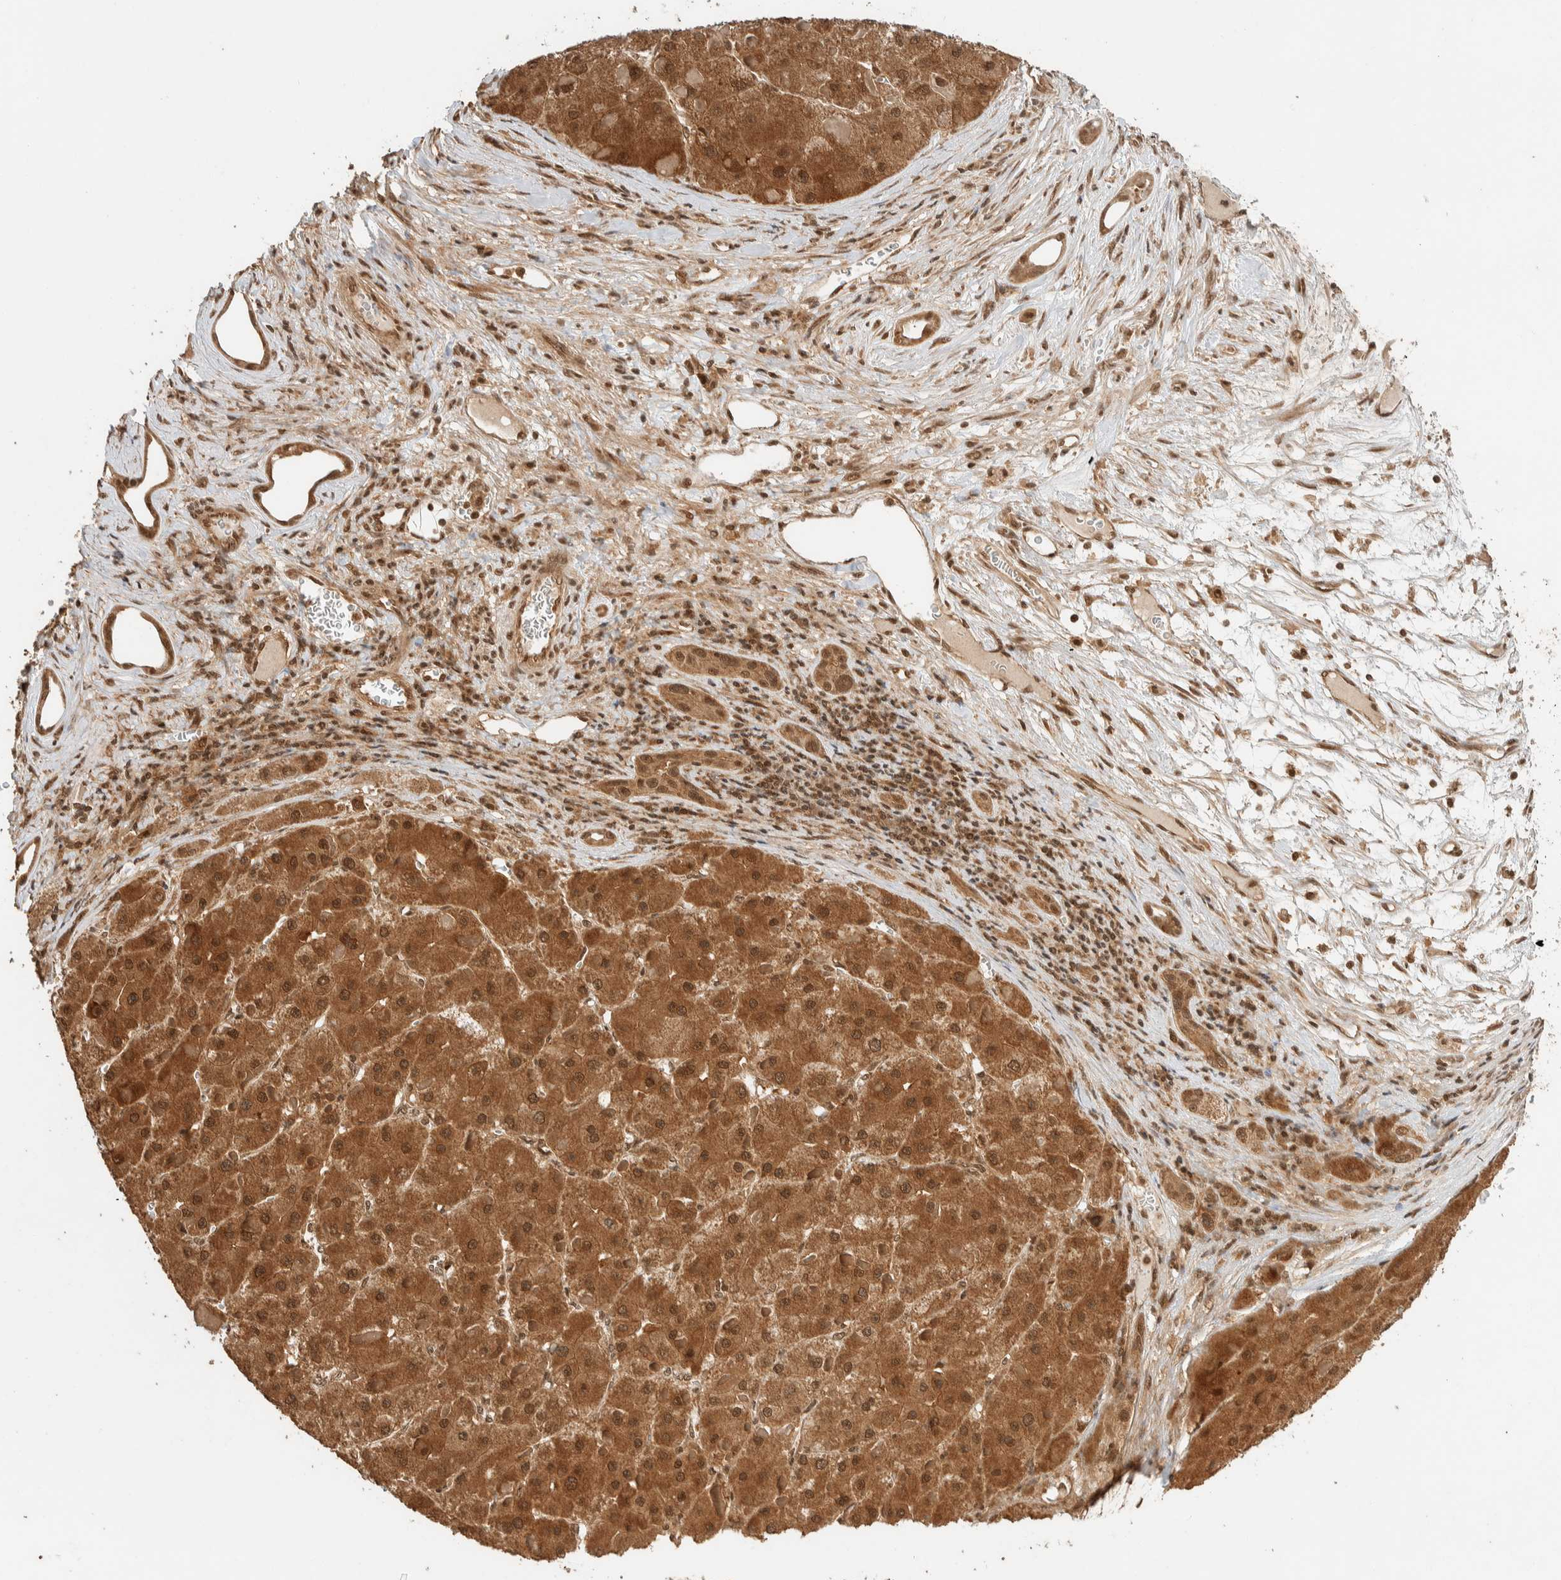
{"staining": {"intensity": "strong", "quantity": ">75%", "location": "cytoplasmic/membranous,nuclear"}, "tissue": "liver cancer", "cell_type": "Tumor cells", "image_type": "cancer", "snomed": [{"axis": "morphology", "description": "Carcinoma, Hepatocellular, NOS"}, {"axis": "topography", "description": "Liver"}], "caption": "Liver cancer (hepatocellular carcinoma) stained for a protein demonstrates strong cytoplasmic/membranous and nuclear positivity in tumor cells.", "gene": "ZBTB2", "patient": {"sex": "female", "age": 73}}